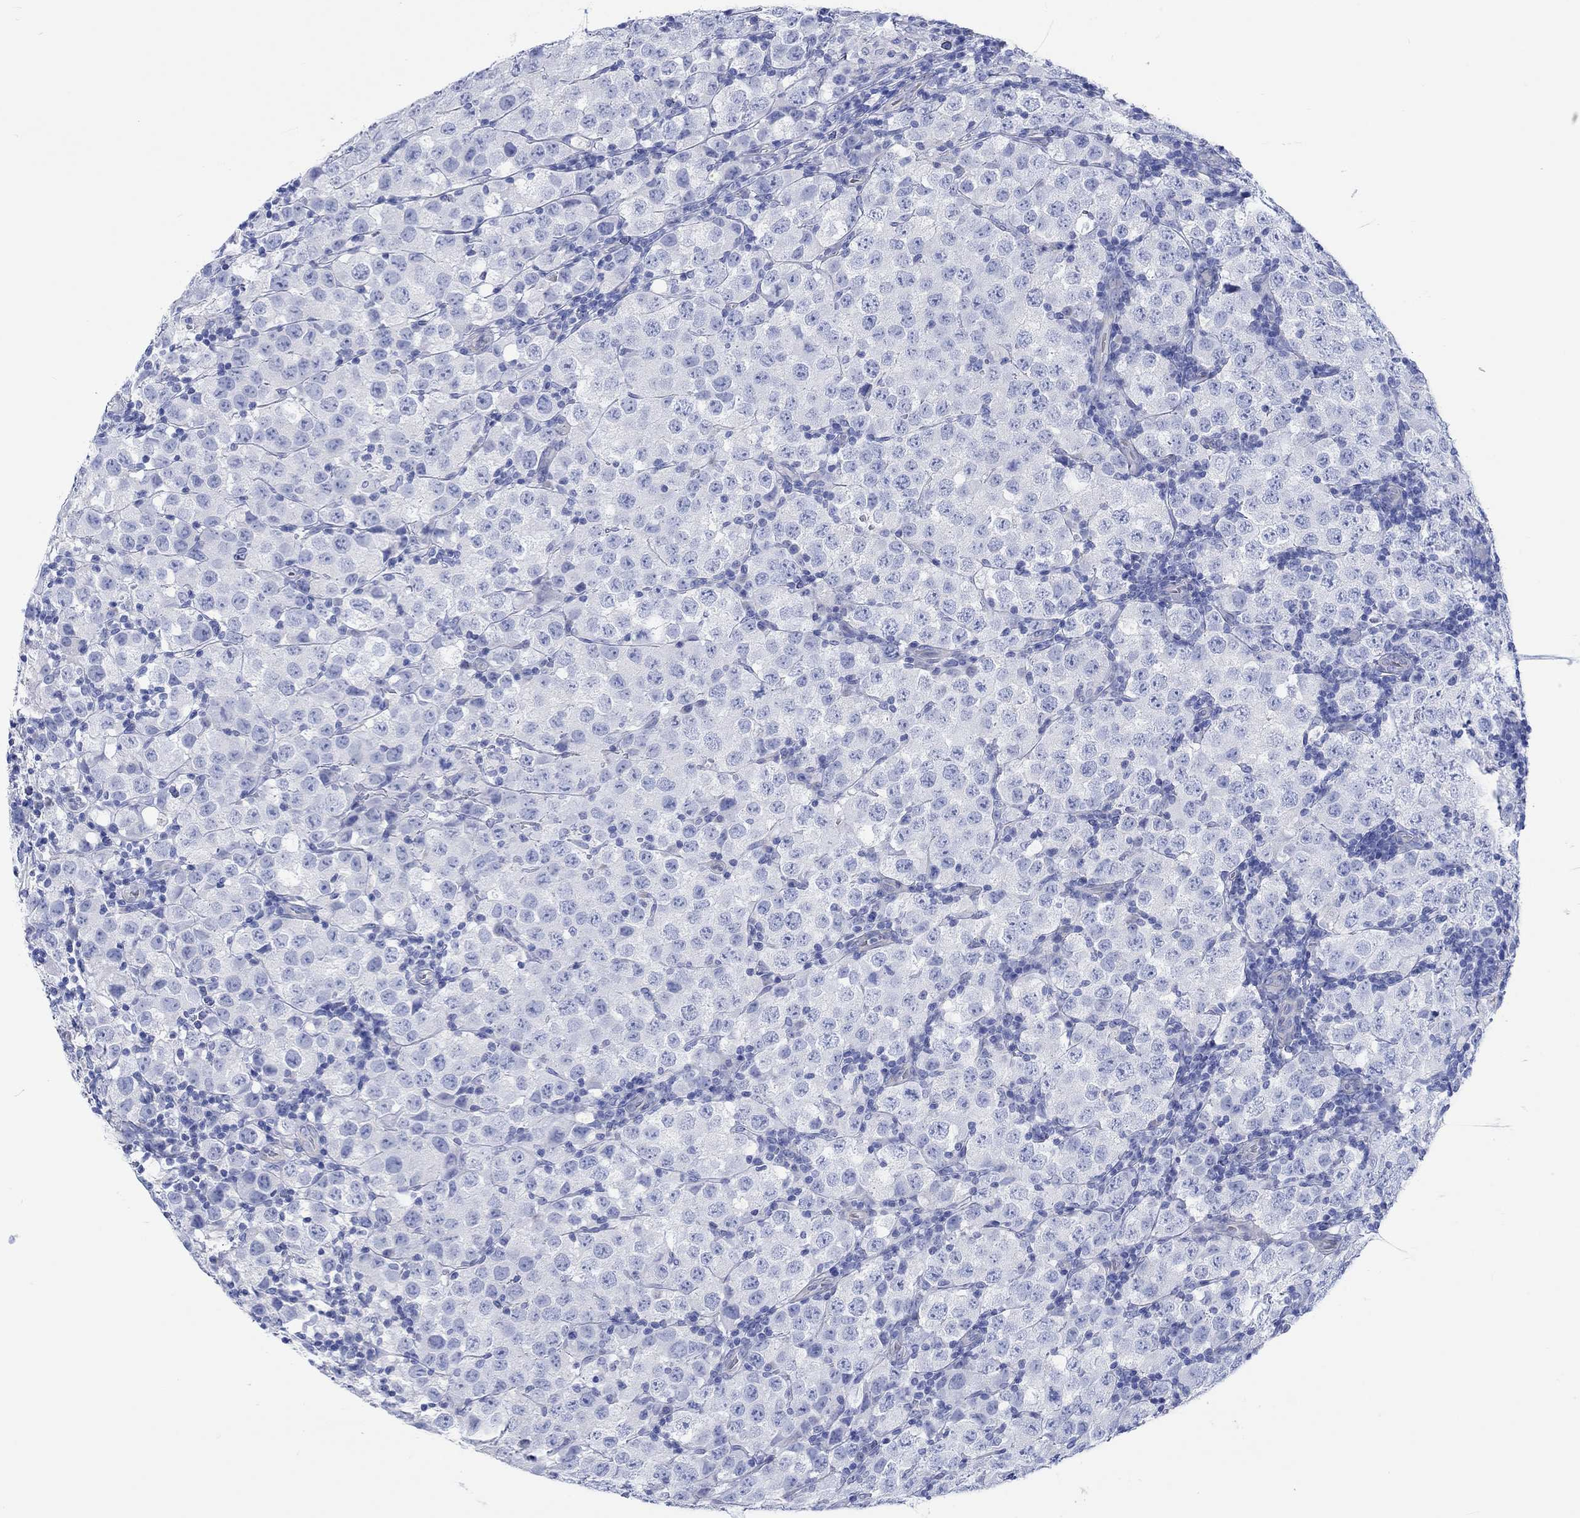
{"staining": {"intensity": "negative", "quantity": "none", "location": "none"}, "tissue": "testis cancer", "cell_type": "Tumor cells", "image_type": "cancer", "snomed": [{"axis": "morphology", "description": "Seminoma, NOS"}, {"axis": "topography", "description": "Testis"}], "caption": "An IHC photomicrograph of testis seminoma is shown. There is no staining in tumor cells of testis seminoma.", "gene": "CPLX2", "patient": {"sex": "male", "age": 34}}